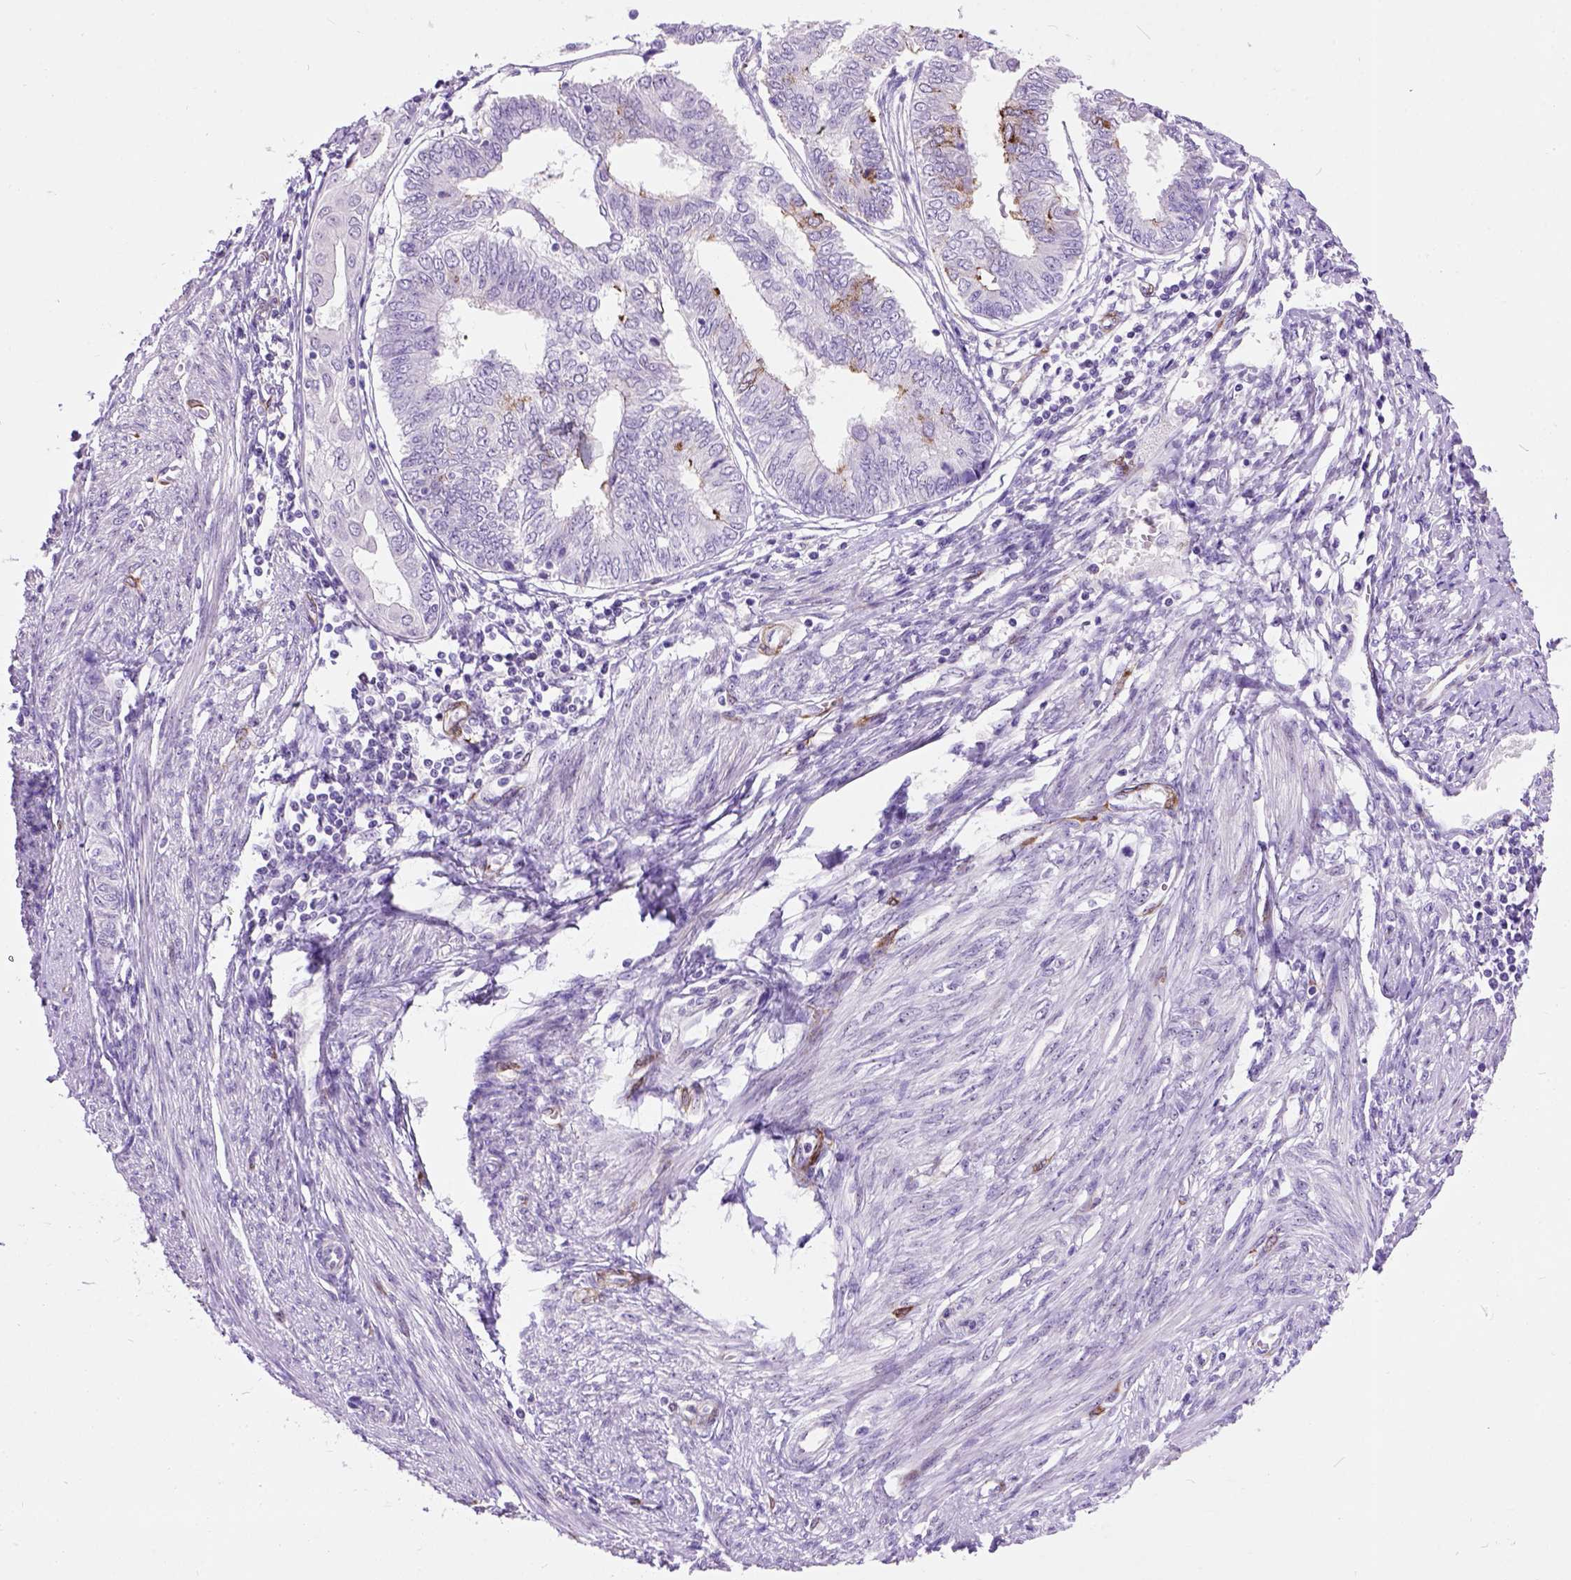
{"staining": {"intensity": "negative", "quantity": "none", "location": "none"}, "tissue": "endometrial cancer", "cell_type": "Tumor cells", "image_type": "cancer", "snomed": [{"axis": "morphology", "description": "Adenocarcinoma, NOS"}, {"axis": "topography", "description": "Endometrium"}], "caption": "This image is of endometrial cancer stained with immunohistochemistry (IHC) to label a protein in brown with the nuclei are counter-stained blue. There is no staining in tumor cells.", "gene": "MAPT", "patient": {"sex": "female", "age": 68}}